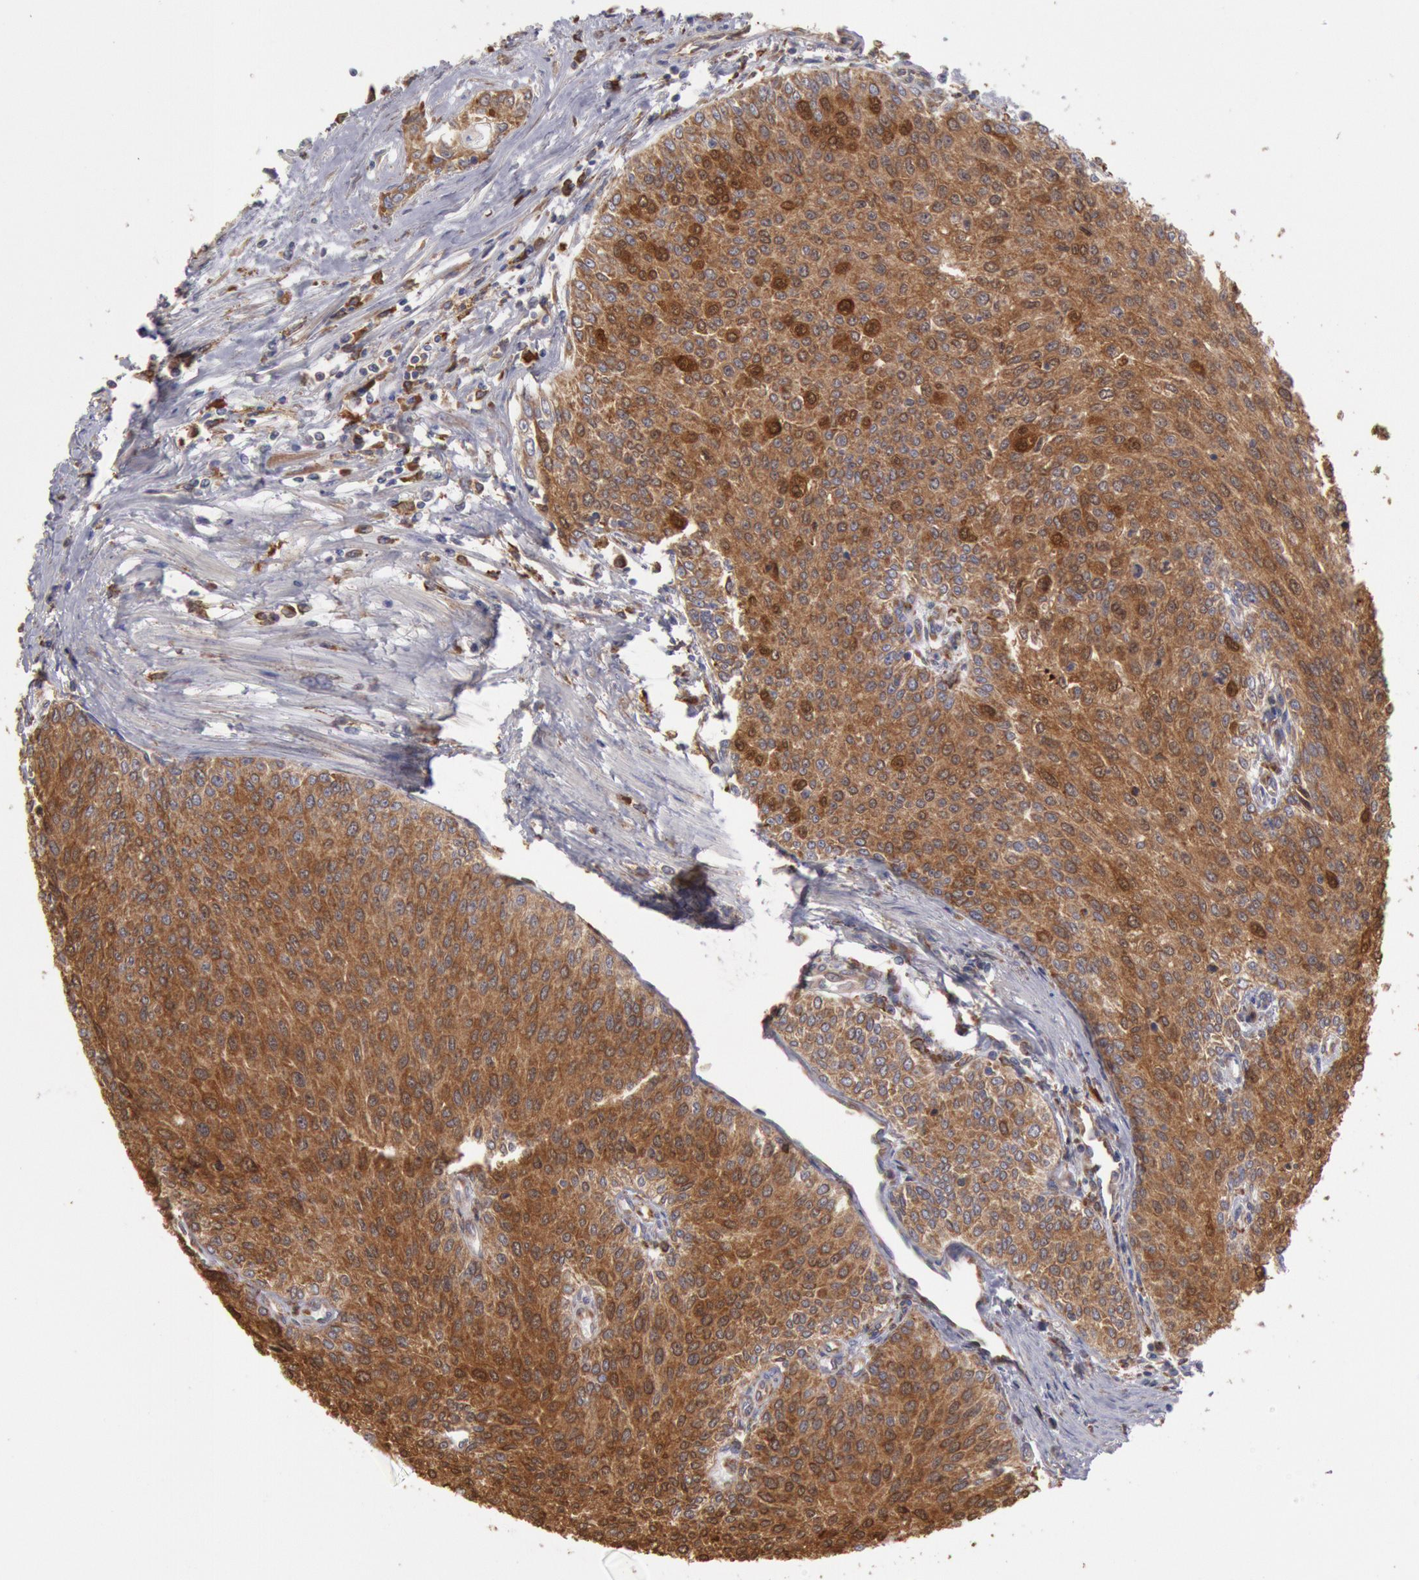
{"staining": {"intensity": "moderate", "quantity": ">75%", "location": "cytoplasmic/membranous,nuclear"}, "tissue": "urothelial cancer", "cell_type": "Tumor cells", "image_type": "cancer", "snomed": [{"axis": "morphology", "description": "Urothelial carcinoma, Low grade"}, {"axis": "topography", "description": "Urinary bladder"}], "caption": "A micrograph of human urothelial cancer stained for a protein shows moderate cytoplasmic/membranous and nuclear brown staining in tumor cells.", "gene": "ERP44", "patient": {"sex": "female", "age": 73}}